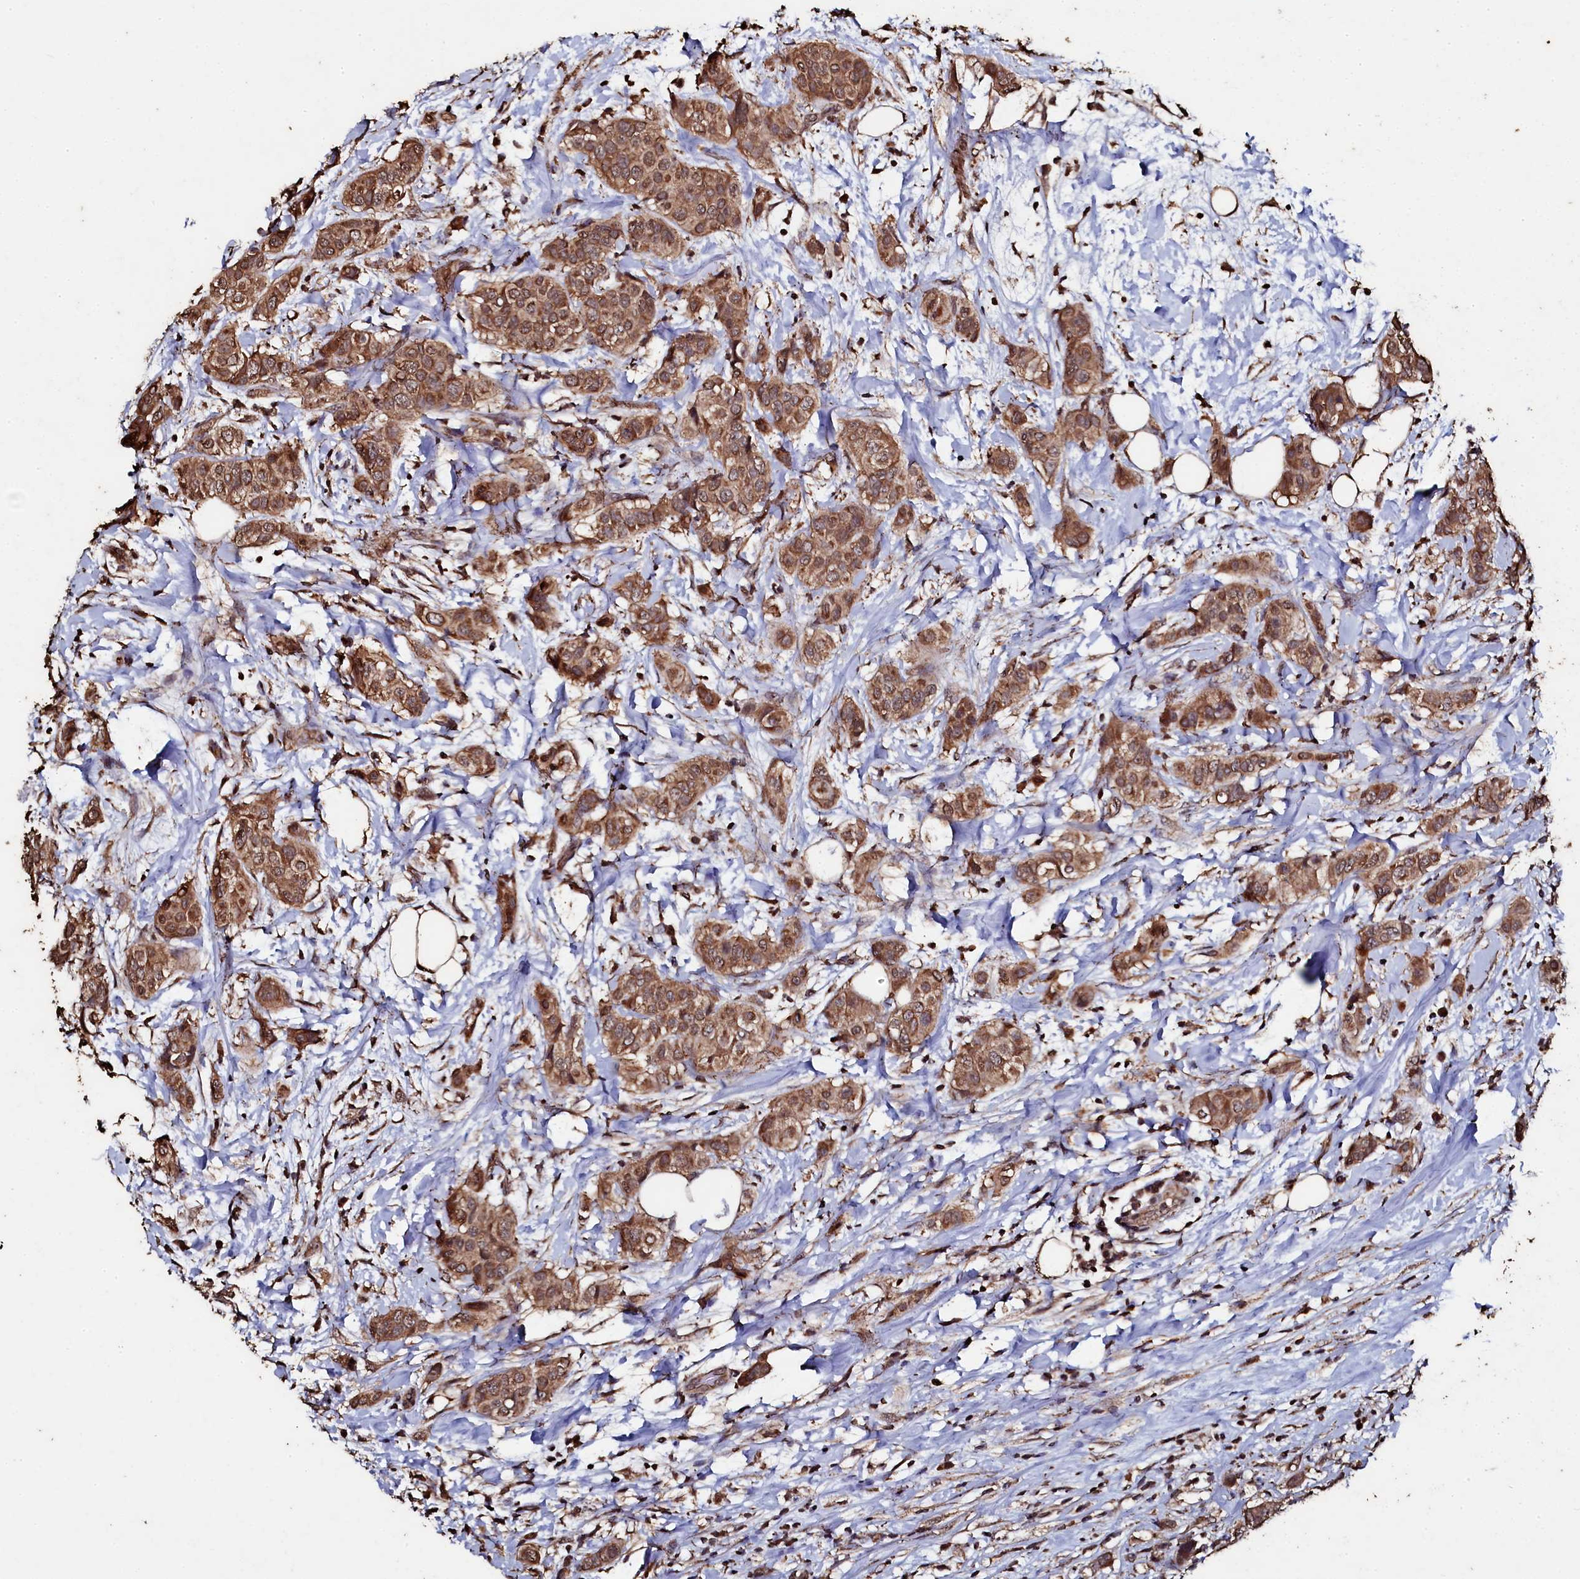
{"staining": {"intensity": "moderate", "quantity": ">75%", "location": "cytoplasmic/membranous,nuclear"}, "tissue": "breast cancer", "cell_type": "Tumor cells", "image_type": "cancer", "snomed": [{"axis": "morphology", "description": "Lobular carcinoma"}, {"axis": "topography", "description": "Breast"}], "caption": "DAB (3,3'-diaminobenzidine) immunohistochemical staining of breast cancer (lobular carcinoma) reveals moderate cytoplasmic/membranous and nuclear protein positivity in approximately >75% of tumor cells. (IHC, brightfield microscopy, high magnification).", "gene": "FAAP24", "patient": {"sex": "female", "age": 51}}